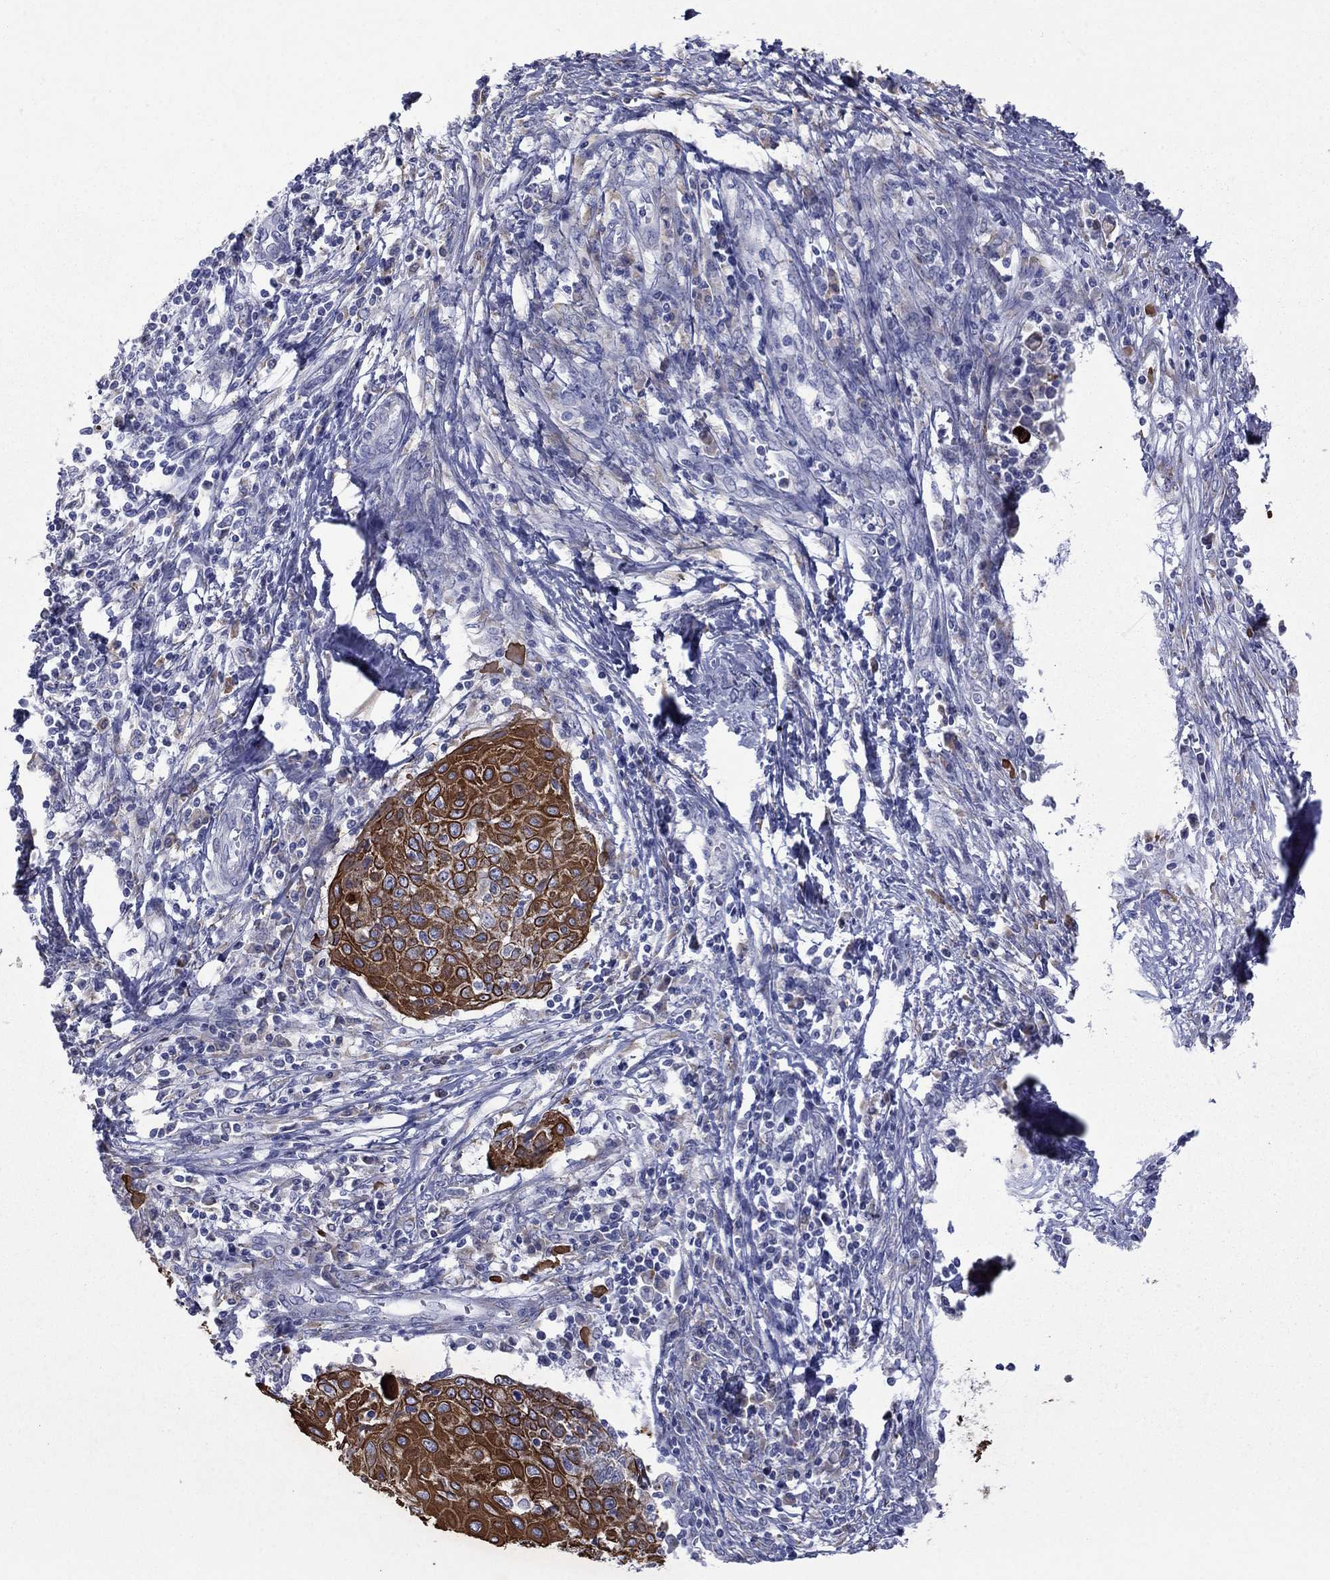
{"staining": {"intensity": "strong", "quantity": ">75%", "location": "cytoplasmic/membranous,nuclear"}, "tissue": "cervical cancer", "cell_type": "Tumor cells", "image_type": "cancer", "snomed": [{"axis": "morphology", "description": "Squamous cell carcinoma, NOS"}, {"axis": "topography", "description": "Cervix"}], "caption": "Protein analysis of squamous cell carcinoma (cervical) tissue displays strong cytoplasmic/membranous and nuclear expression in about >75% of tumor cells. (Stains: DAB in brown, nuclei in blue, Microscopy: brightfield microscopy at high magnification).", "gene": "TMPRSS11A", "patient": {"sex": "female", "age": 39}}